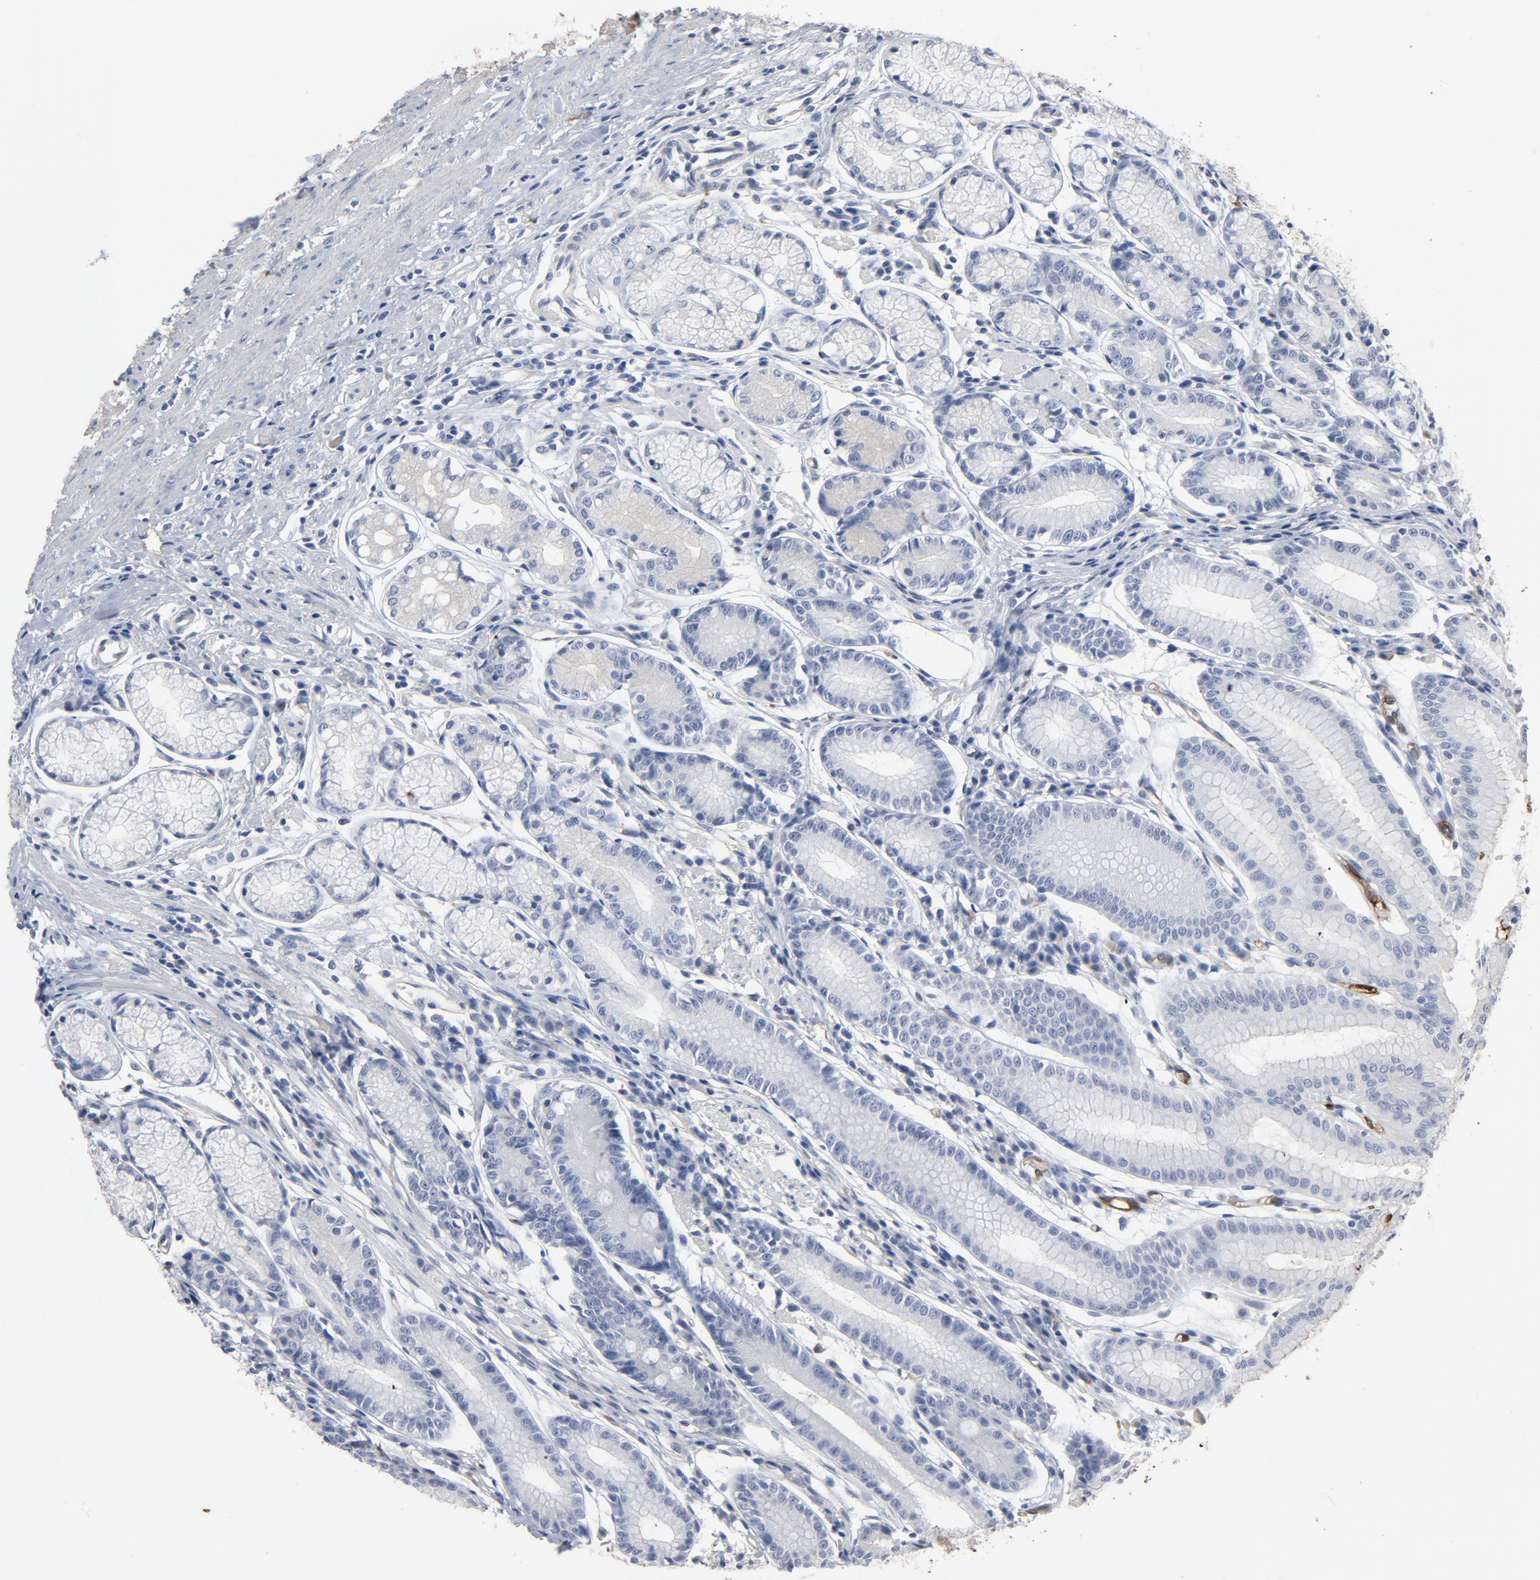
{"staining": {"intensity": "negative", "quantity": "none", "location": "none"}, "tissue": "stomach", "cell_type": "Glandular cells", "image_type": "normal", "snomed": [{"axis": "morphology", "description": "Normal tissue, NOS"}, {"axis": "morphology", "description": "Inflammation, NOS"}, {"axis": "topography", "description": "Stomach, lower"}], "caption": "Human stomach stained for a protein using IHC displays no expression in glandular cells.", "gene": "KDR", "patient": {"sex": "male", "age": 59}}